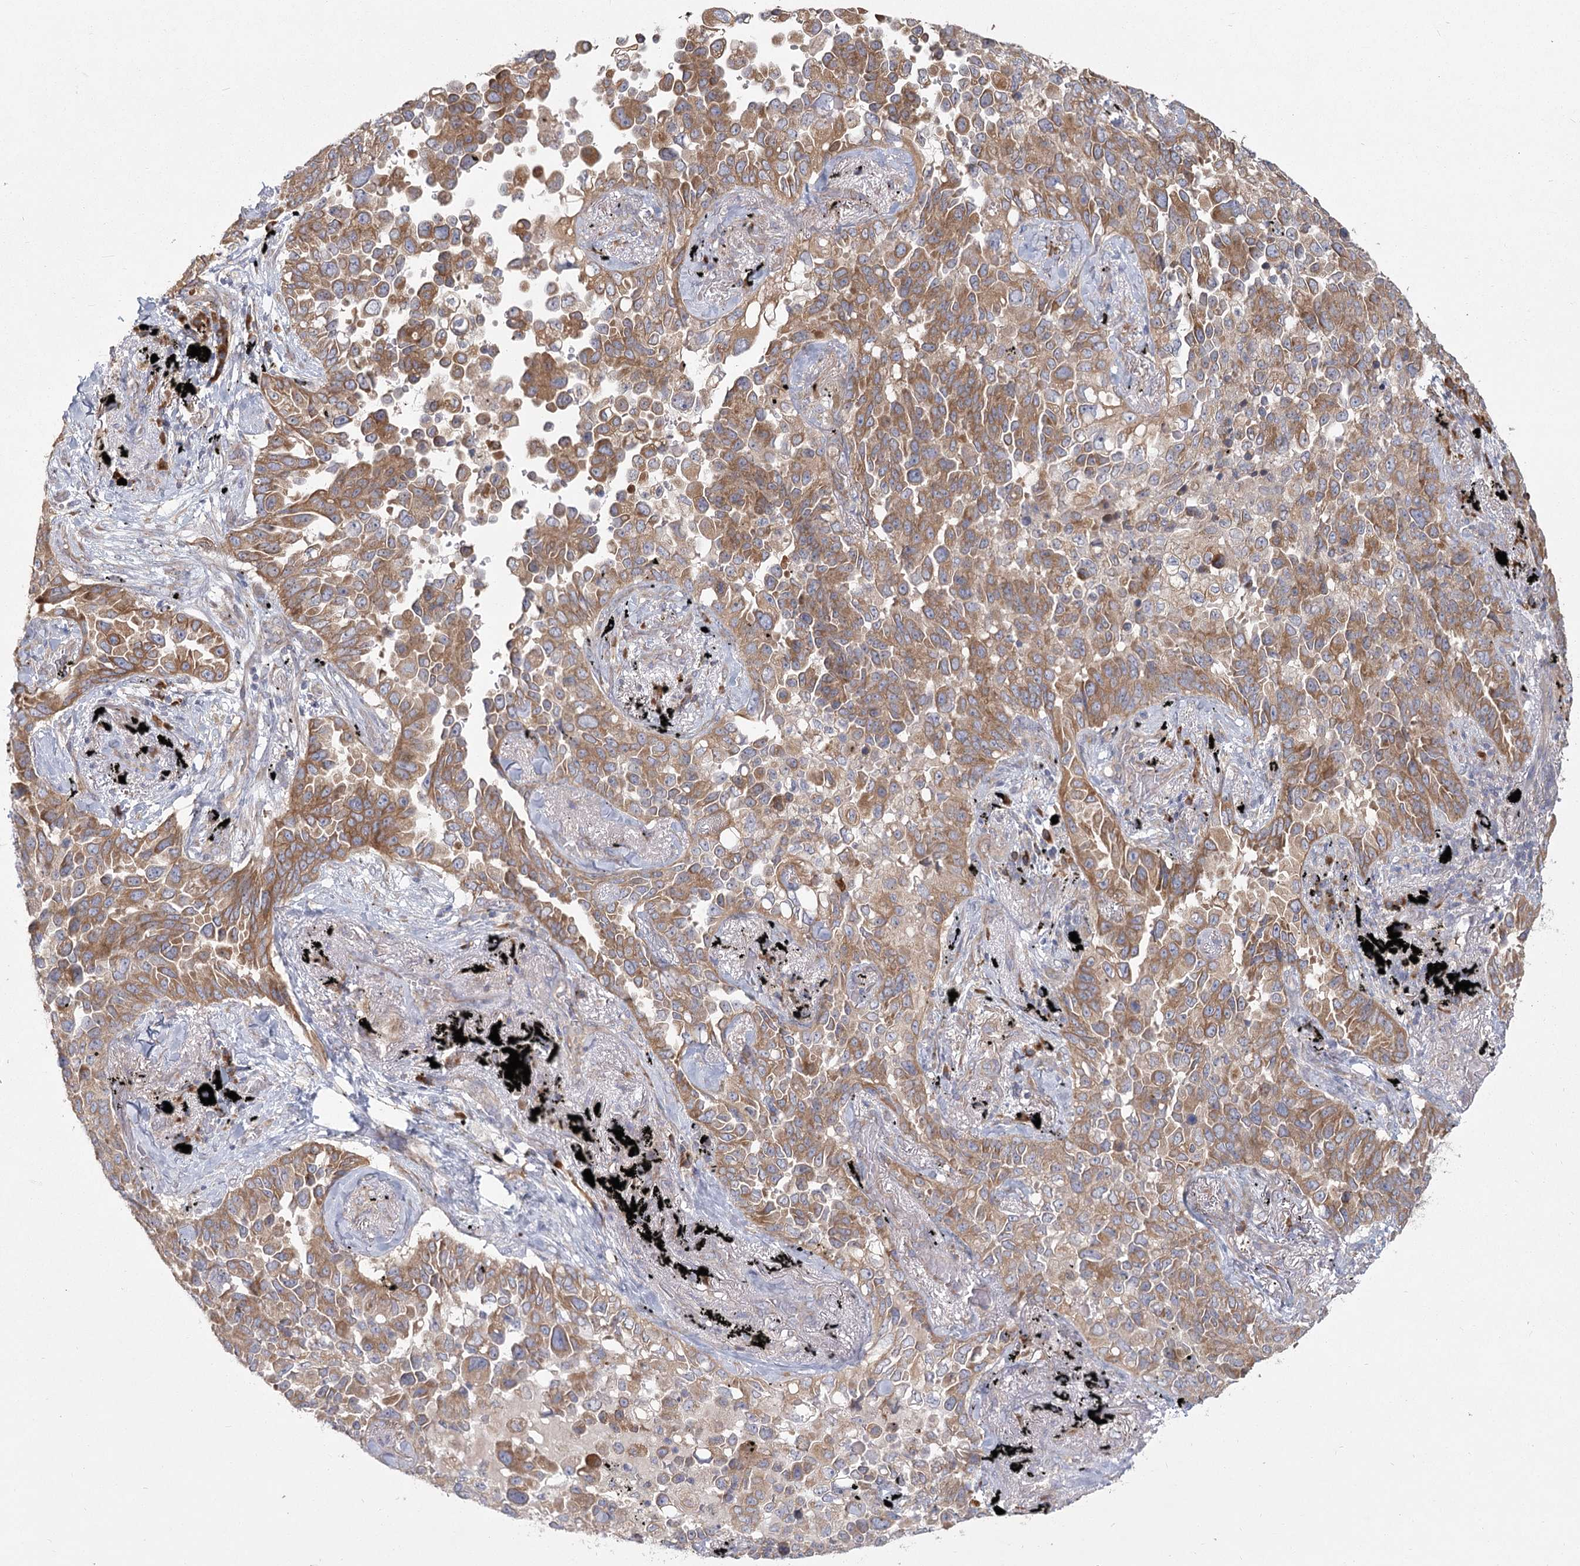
{"staining": {"intensity": "moderate", "quantity": ">75%", "location": "cytoplasmic/membranous"}, "tissue": "lung cancer", "cell_type": "Tumor cells", "image_type": "cancer", "snomed": [{"axis": "morphology", "description": "Adenocarcinoma, NOS"}, {"axis": "topography", "description": "Lung"}], "caption": "Immunohistochemistry (IHC) of human lung adenocarcinoma exhibits medium levels of moderate cytoplasmic/membranous positivity in about >75% of tumor cells.", "gene": "CNTLN", "patient": {"sex": "female", "age": 67}}